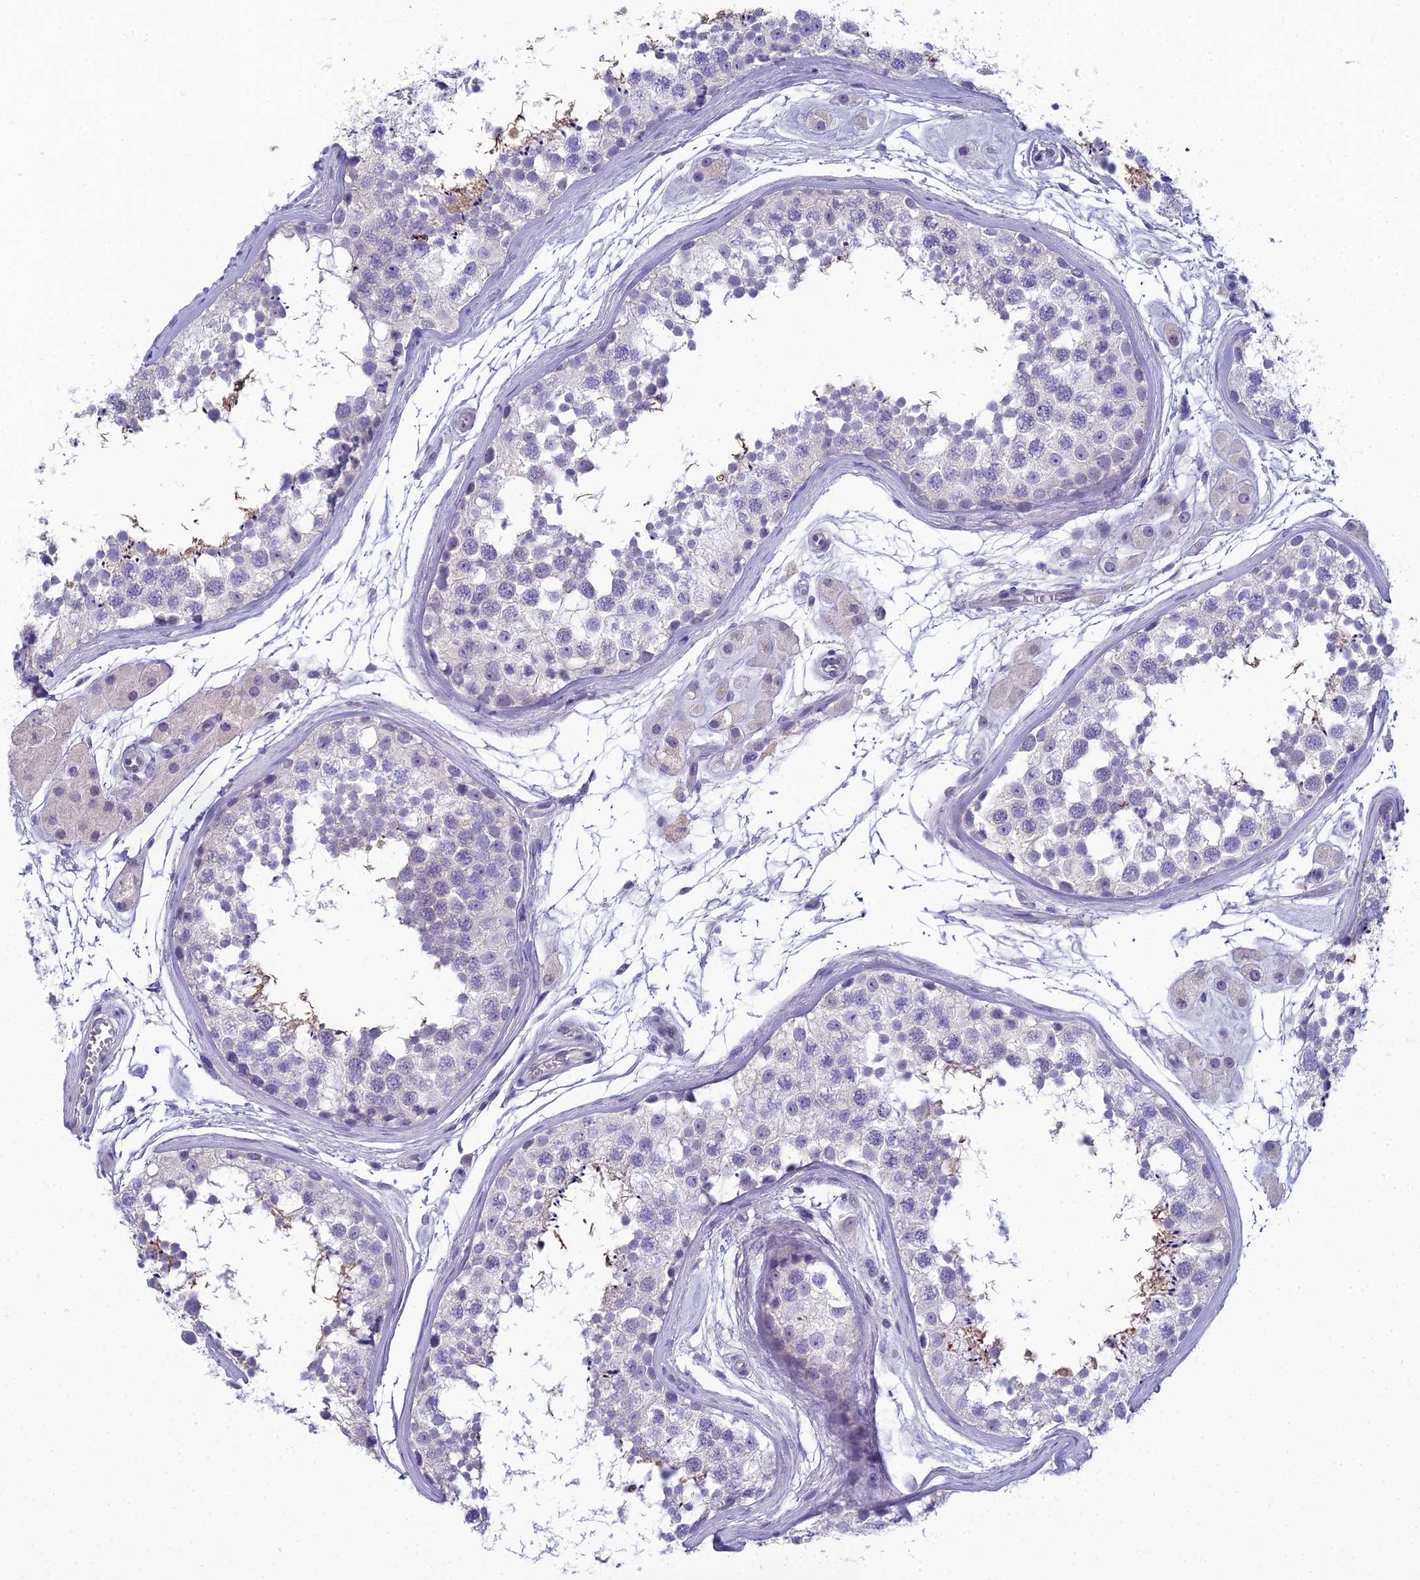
{"staining": {"intensity": "weak", "quantity": "<25%", "location": "cytoplasmic/membranous"}, "tissue": "testis", "cell_type": "Cells in seminiferous ducts", "image_type": "normal", "snomed": [{"axis": "morphology", "description": "Normal tissue, NOS"}, {"axis": "topography", "description": "Testis"}], "caption": "IHC of normal human testis demonstrates no expression in cells in seminiferous ducts.", "gene": "MUC13", "patient": {"sex": "male", "age": 56}}